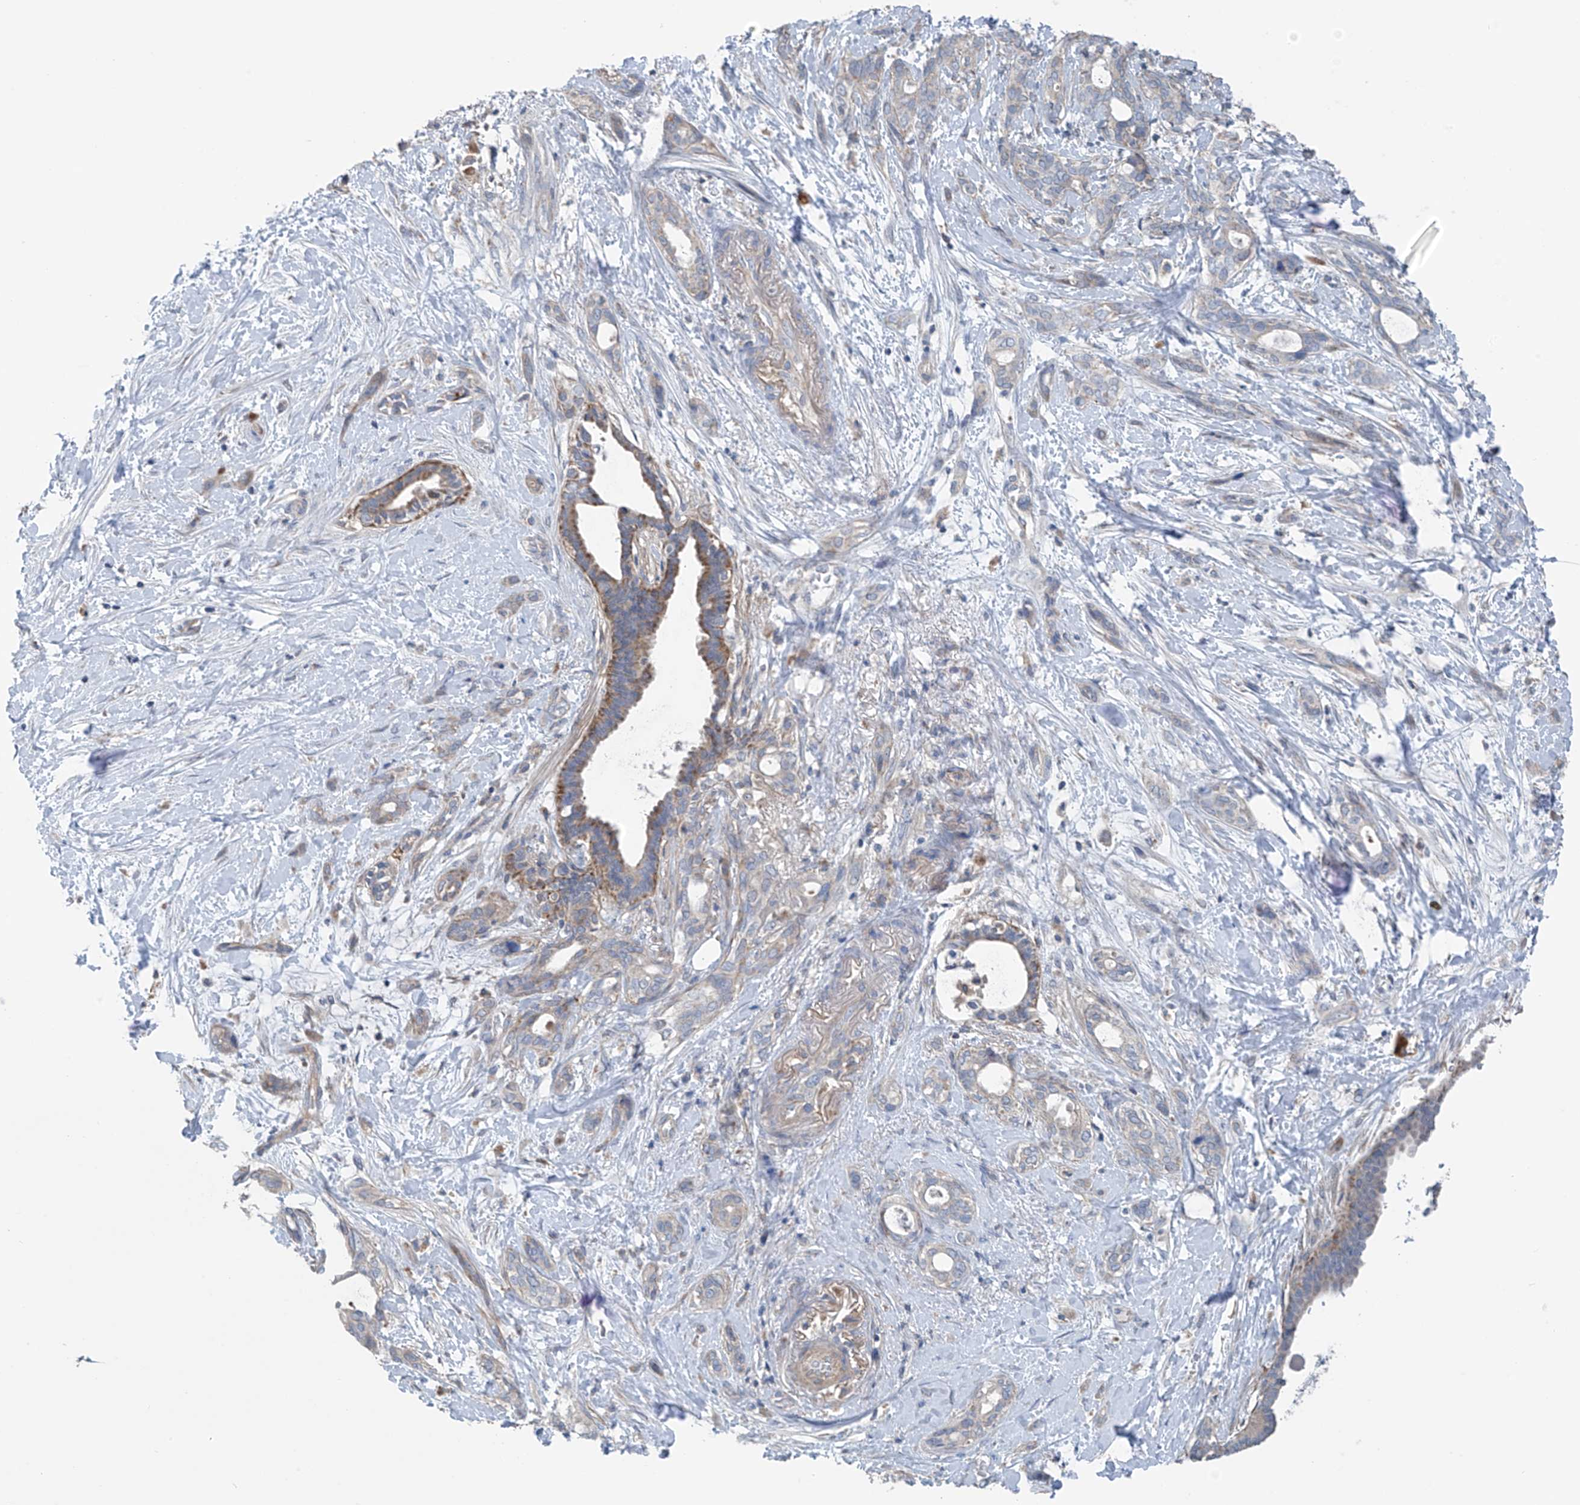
{"staining": {"intensity": "moderate", "quantity": "<25%", "location": "cytoplasmic/membranous"}, "tissue": "pancreatic cancer", "cell_type": "Tumor cells", "image_type": "cancer", "snomed": [{"axis": "morphology", "description": "Normal tissue, NOS"}, {"axis": "morphology", "description": "Adenocarcinoma, NOS"}, {"axis": "topography", "description": "Pancreas"}, {"axis": "topography", "description": "Peripheral nerve tissue"}], "caption": "High-power microscopy captured an immunohistochemistry image of adenocarcinoma (pancreatic), revealing moderate cytoplasmic/membranous expression in about <25% of tumor cells.", "gene": "SYN3", "patient": {"sex": "female", "age": 63}}